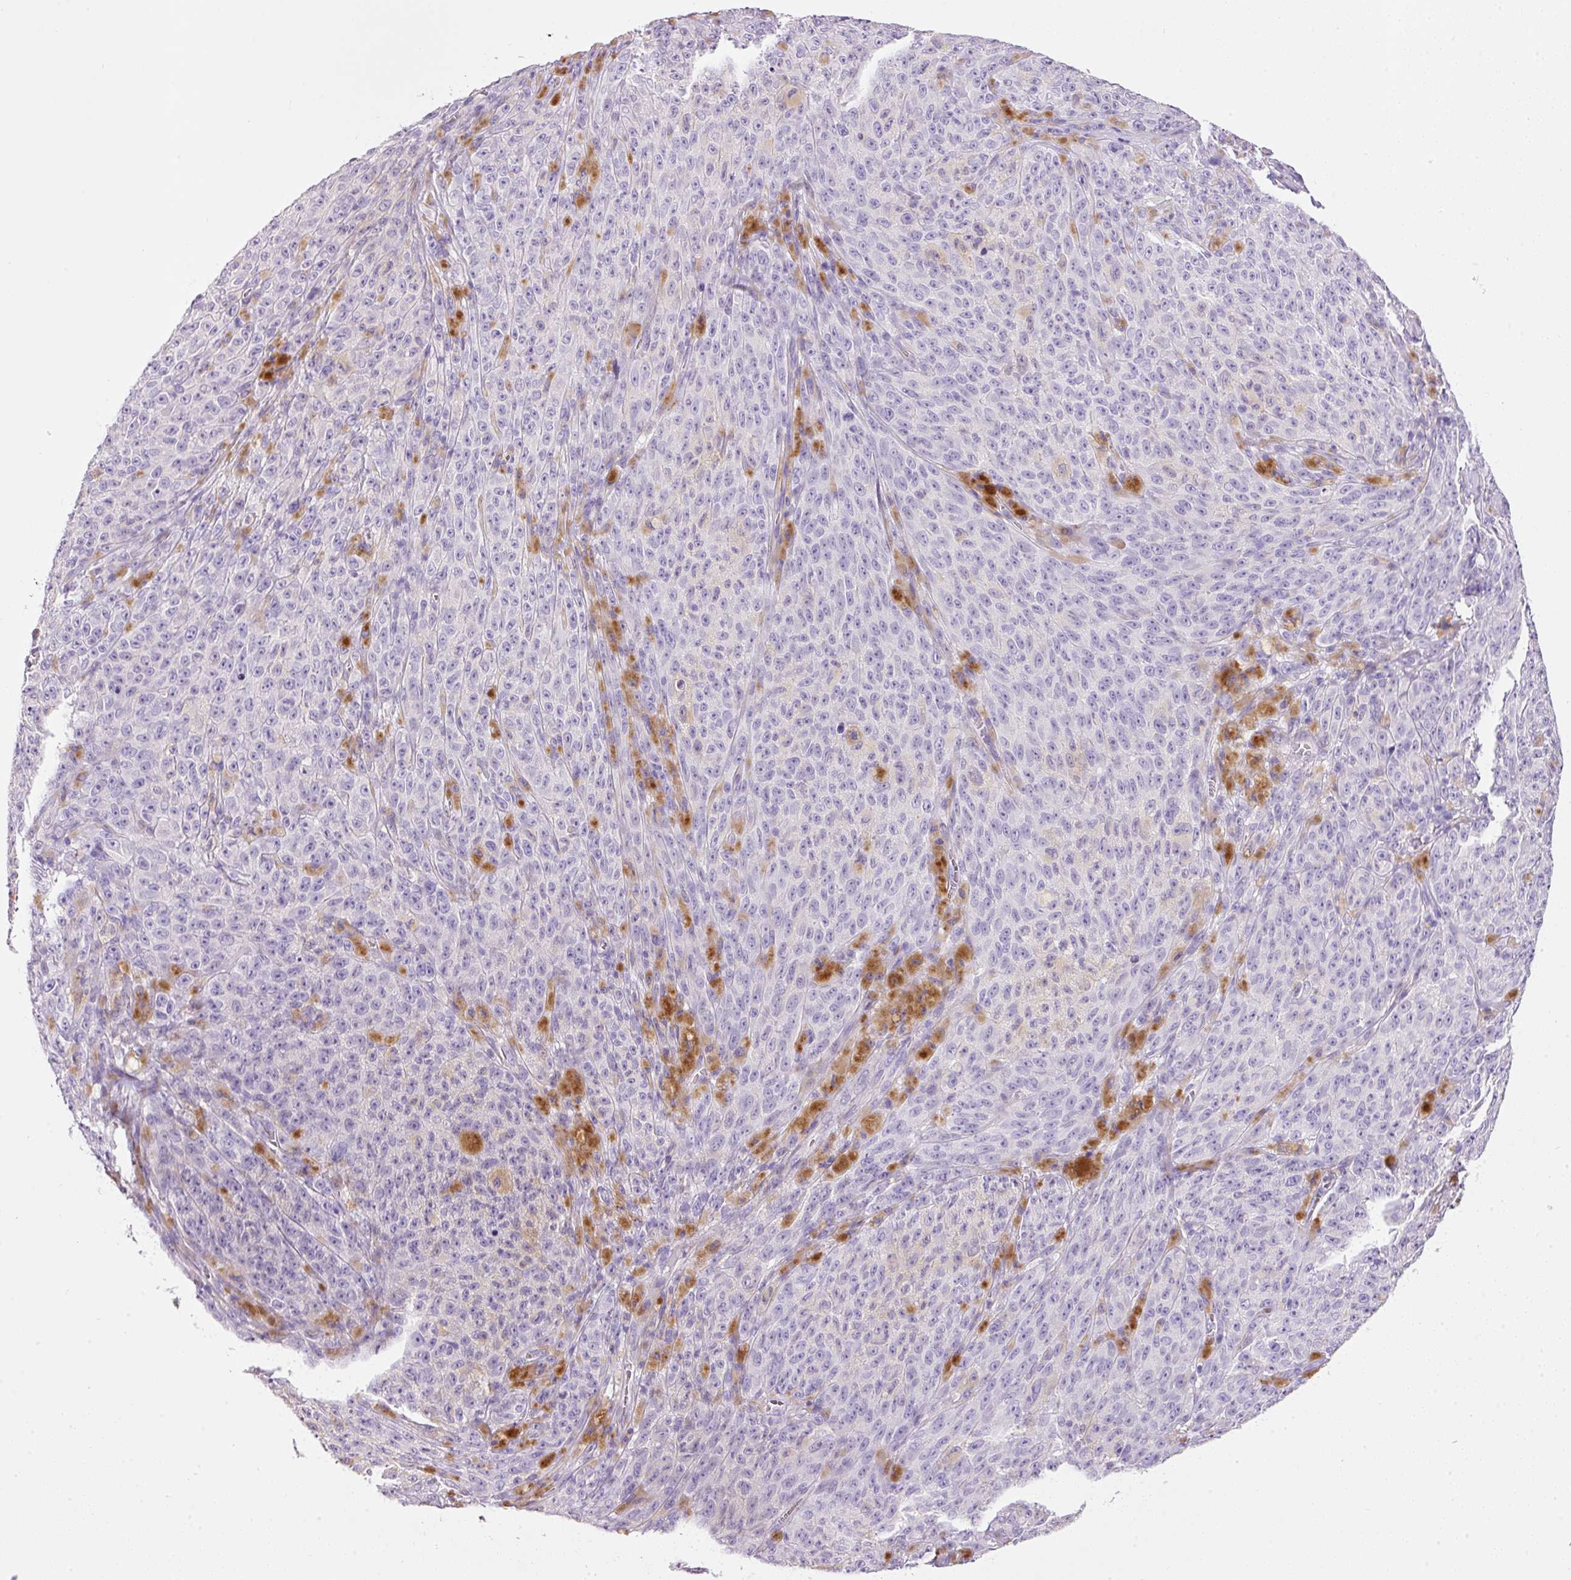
{"staining": {"intensity": "negative", "quantity": "none", "location": "none"}, "tissue": "melanoma", "cell_type": "Tumor cells", "image_type": "cancer", "snomed": [{"axis": "morphology", "description": "Malignant melanoma, NOS"}, {"axis": "topography", "description": "Skin"}], "caption": "An immunohistochemistry (IHC) micrograph of malignant melanoma is shown. There is no staining in tumor cells of malignant melanoma.", "gene": "BSND", "patient": {"sex": "female", "age": 82}}